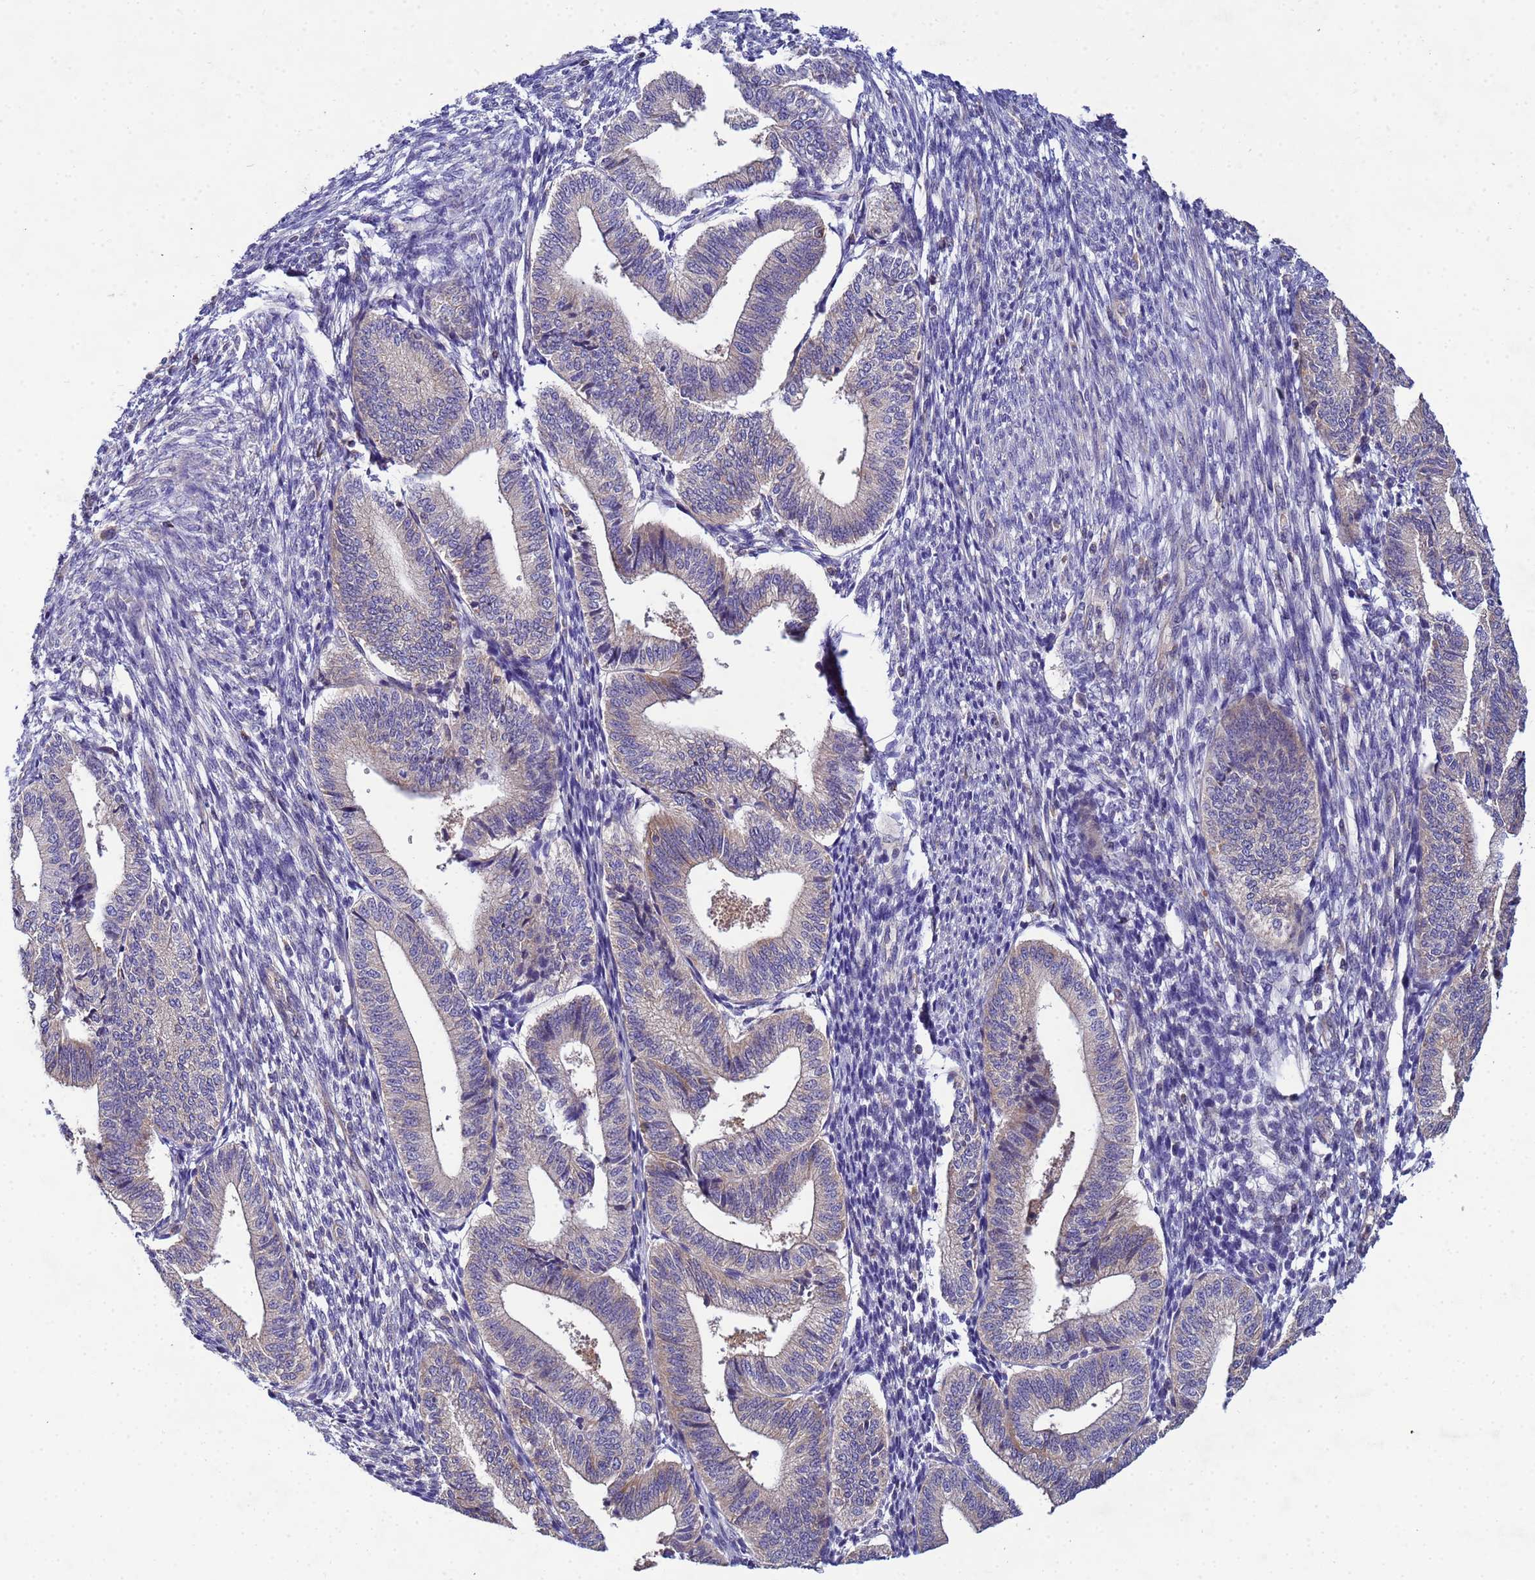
{"staining": {"intensity": "negative", "quantity": "none", "location": "none"}, "tissue": "endometrium", "cell_type": "Cells in endometrial stroma", "image_type": "normal", "snomed": [{"axis": "morphology", "description": "Normal tissue, NOS"}, {"axis": "topography", "description": "Endometrium"}], "caption": "The micrograph demonstrates no staining of cells in endometrial stroma in unremarkable endometrium.", "gene": "CDC34", "patient": {"sex": "female", "age": 34}}